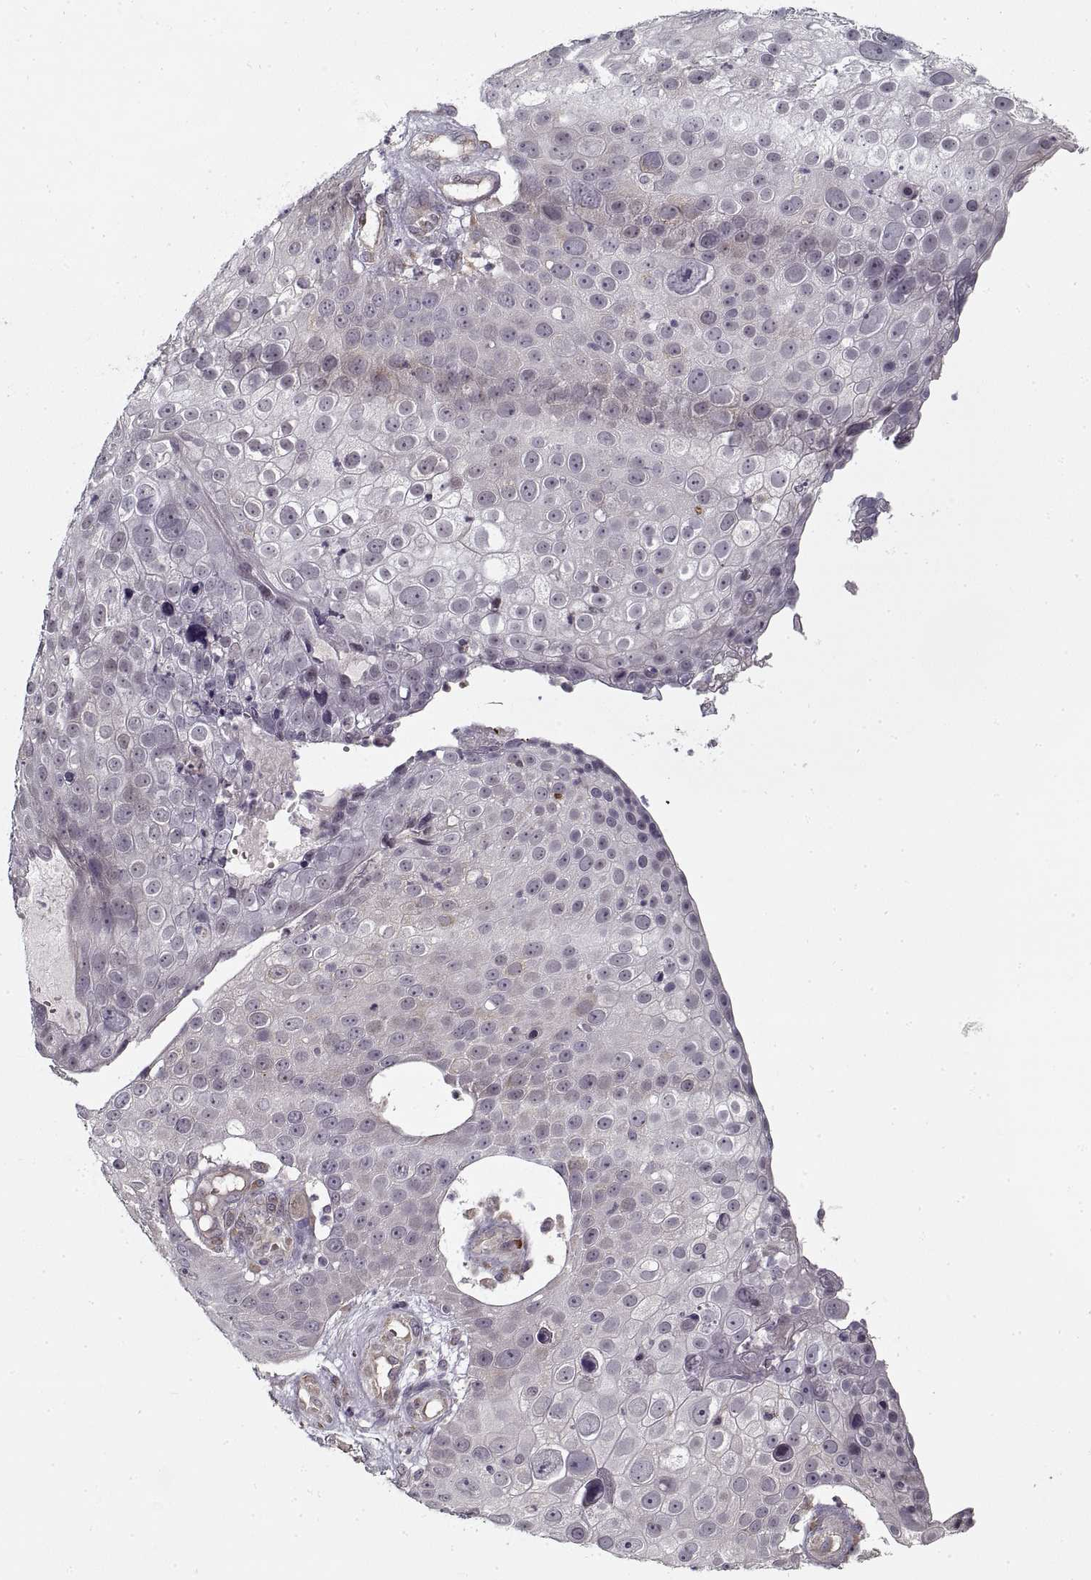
{"staining": {"intensity": "negative", "quantity": "none", "location": "none"}, "tissue": "skin cancer", "cell_type": "Tumor cells", "image_type": "cancer", "snomed": [{"axis": "morphology", "description": "Squamous cell carcinoma, NOS"}, {"axis": "topography", "description": "Skin"}], "caption": "A high-resolution micrograph shows immunohistochemistry staining of squamous cell carcinoma (skin), which shows no significant positivity in tumor cells. The staining was performed using DAB (3,3'-diaminobenzidine) to visualize the protein expression in brown, while the nuclei were stained in blue with hematoxylin (Magnification: 20x).", "gene": "LAMB2", "patient": {"sex": "male", "age": 71}}